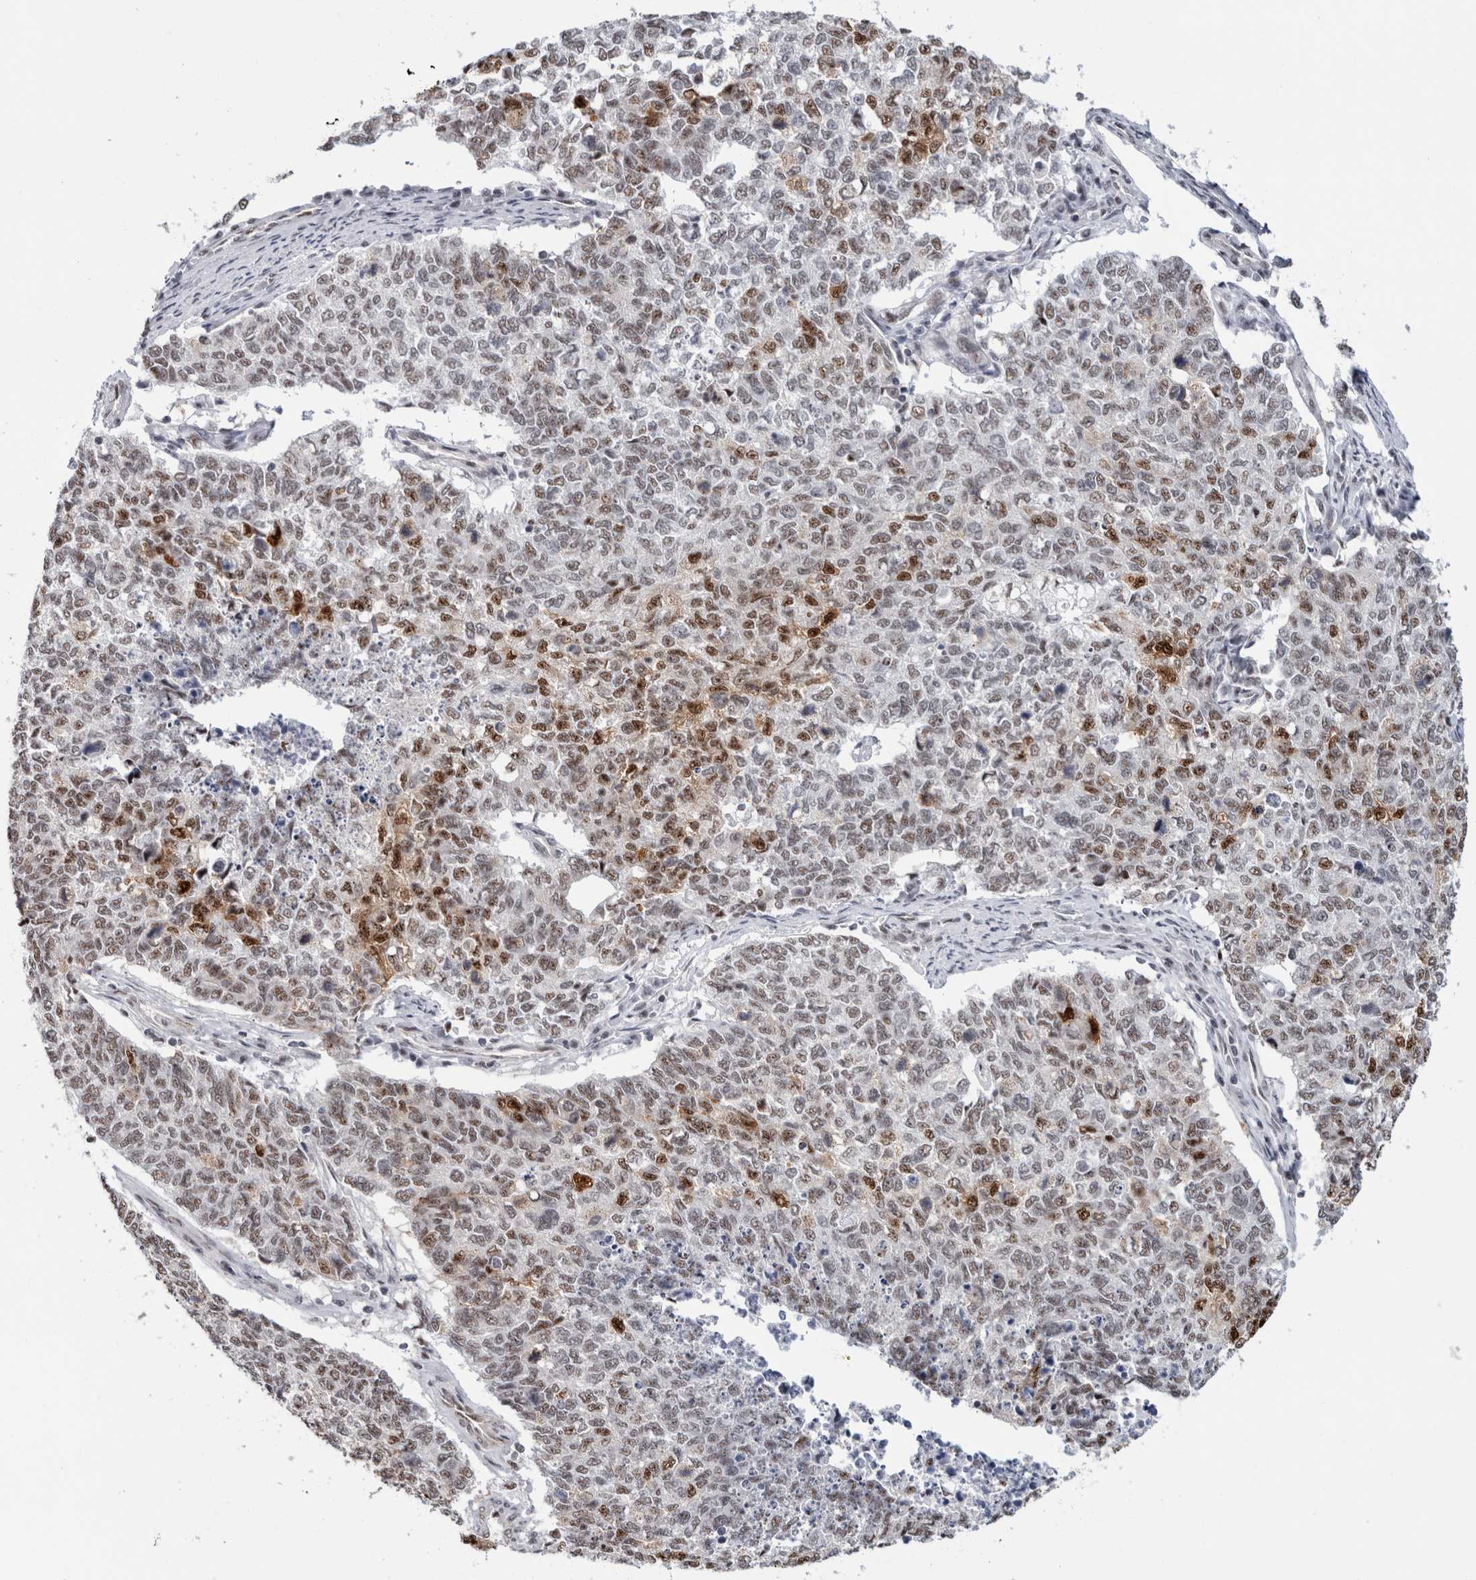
{"staining": {"intensity": "moderate", "quantity": ">75%", "location": "nuclear"}, "tissue": "cervical cancer", "cell_type": "Tumor cells", "image_type": "cancer", "snomed": [{"axis": "morphology", "description": "Squamous cell carcinoma, NOS"}, {"axis": "topography", "description": "Cervix"}], "caption": "IHC (DAB) staining of human cervical cancer (squamous cell carcinoma) exhibits moderate nuclear protein positivity in about >75% of tumor cells.", "gene": "MKNK1", "patient": {"sex": "female", "age": 63}}